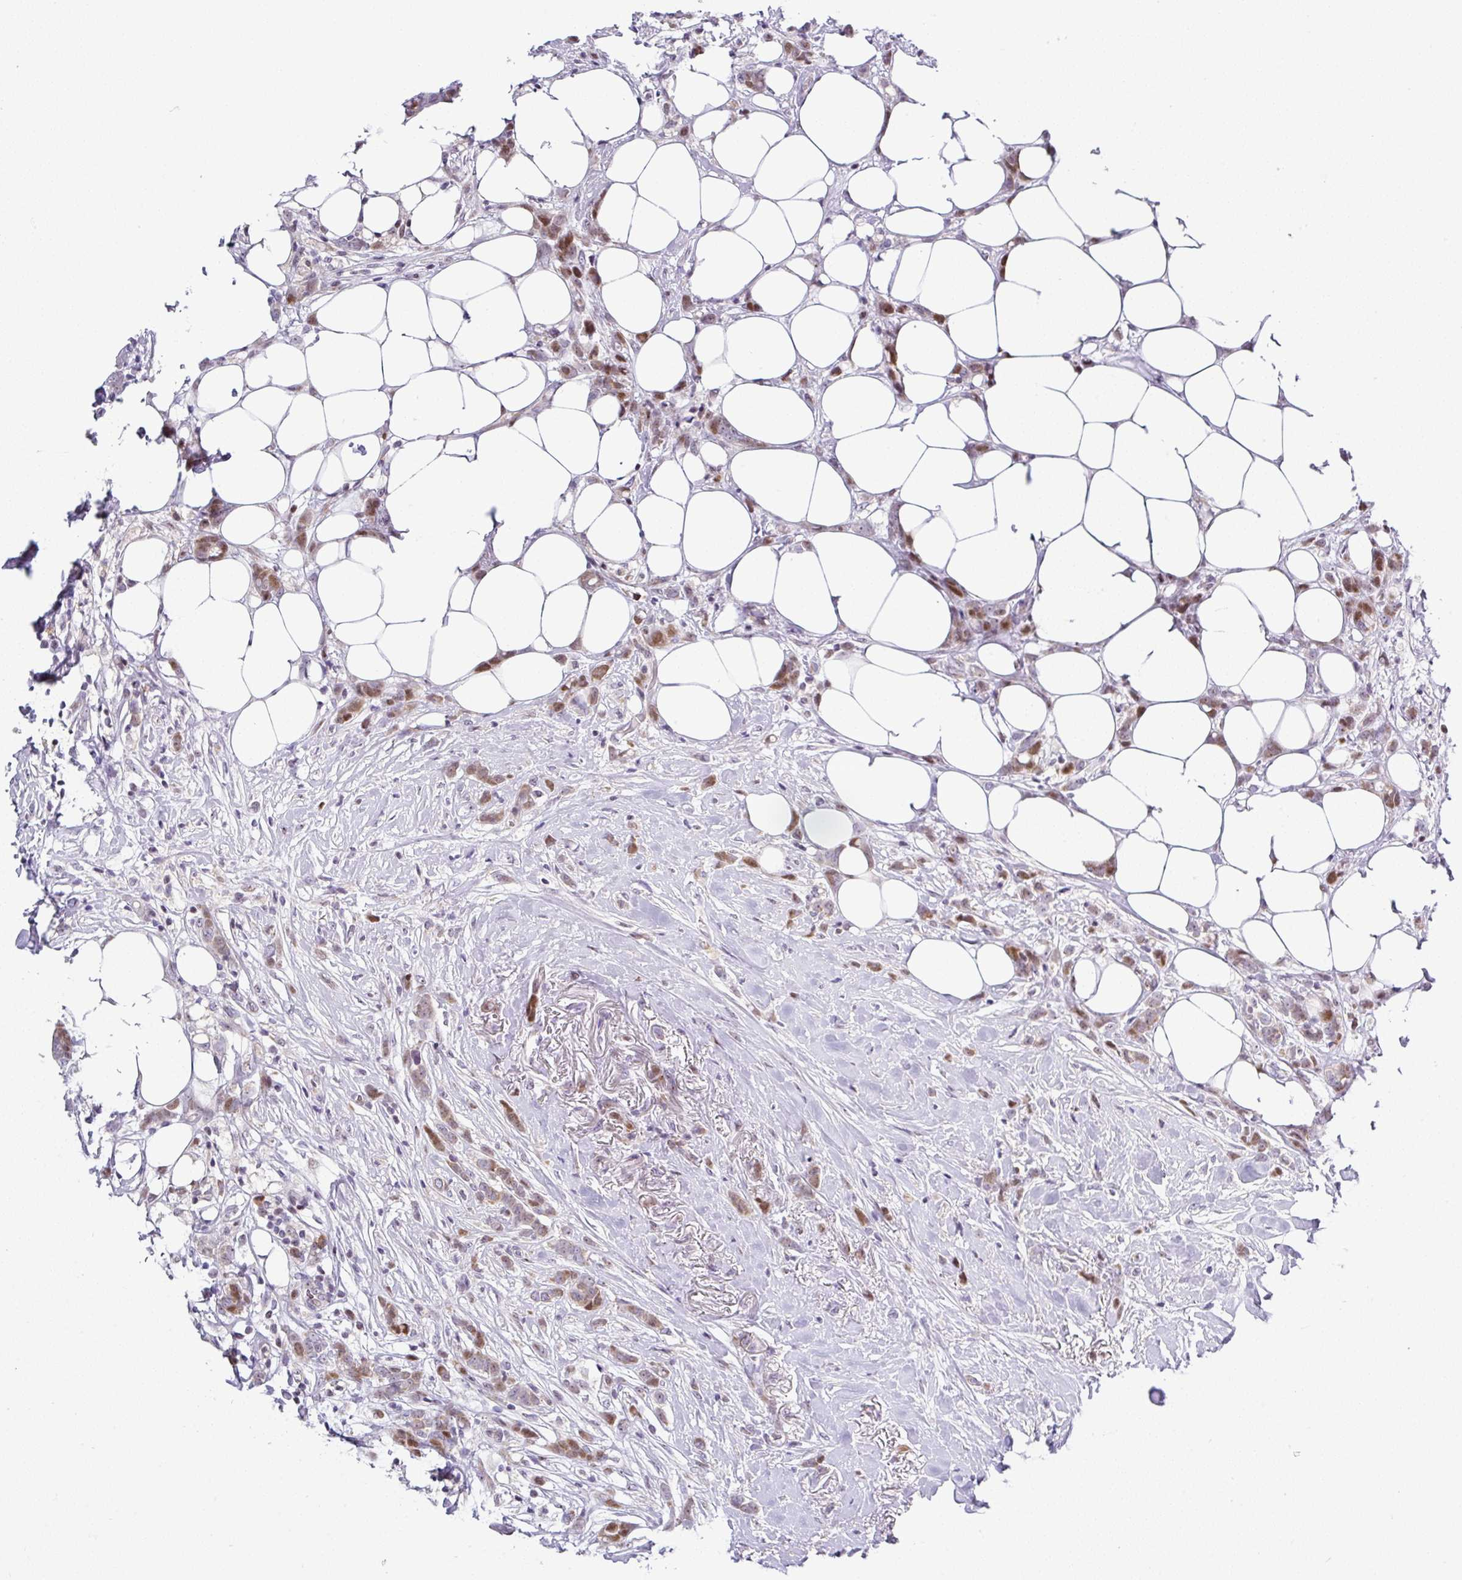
{"staining": {"intensity": "moderate", "quantity": "25%-75%", "location": "cytoplasmic/membranous"}, "tissue": "breast cancer", "cell_type": "Tumor cells", "image_type": "cancer", "snomed": [{"axis": "morphology", "description": "Duct carcinoma"}, {"axis": "topography", "description": "Breast"}], "caption": "A high-resolution photomicrograph shows immunohistochemistry staining of breast infiltrating ductal carcinoma, which demonstrates moderate cytoplasmic/membranous positivity in about 25%-75% of tumor cells.", "gene": "NDUFB2", "patient": {"sex": "female", "age": 80}}